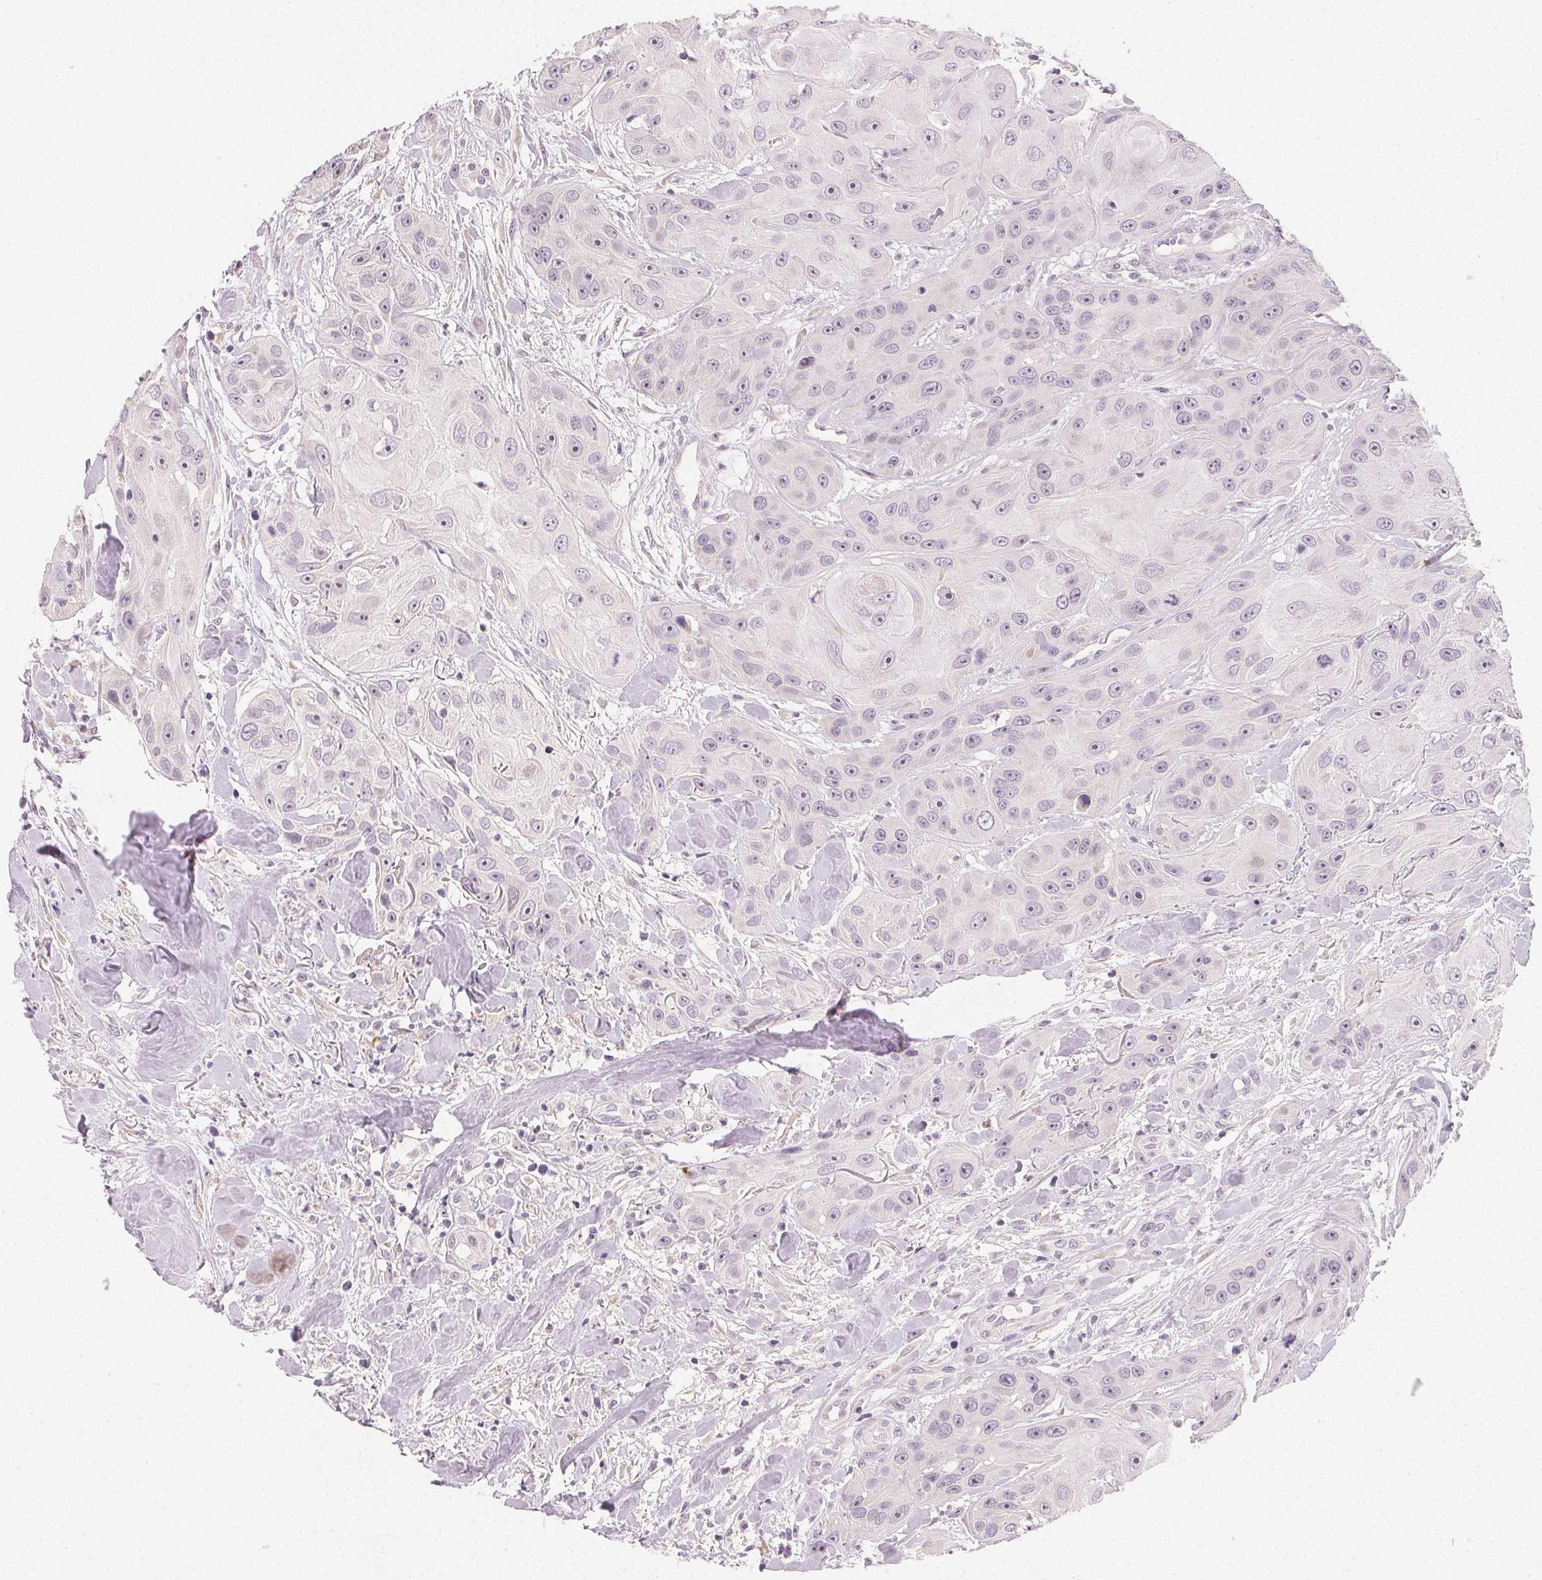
{"staining": {"intensity": "negative", "quantity": "none", "location": "none"}, "tissue": "head and neck cancer", "cell_type": "Tumor cells", "image_type": "cancer", "snomed": [{"axis": "morphology", "description": "Squamous cell carcinoma, NOS"}, {"axis": "topography", "description": "Oral tissue"}, {"axis": "topography", "description": "Head-Neck"}], "caption": "A histopathology image of squamous cell carcinoma (head and neck) stained for a protein displays no brown staining in tumor cells.", "gene": "MYBL1", "patient": {"sex": "male", "age": 77}}